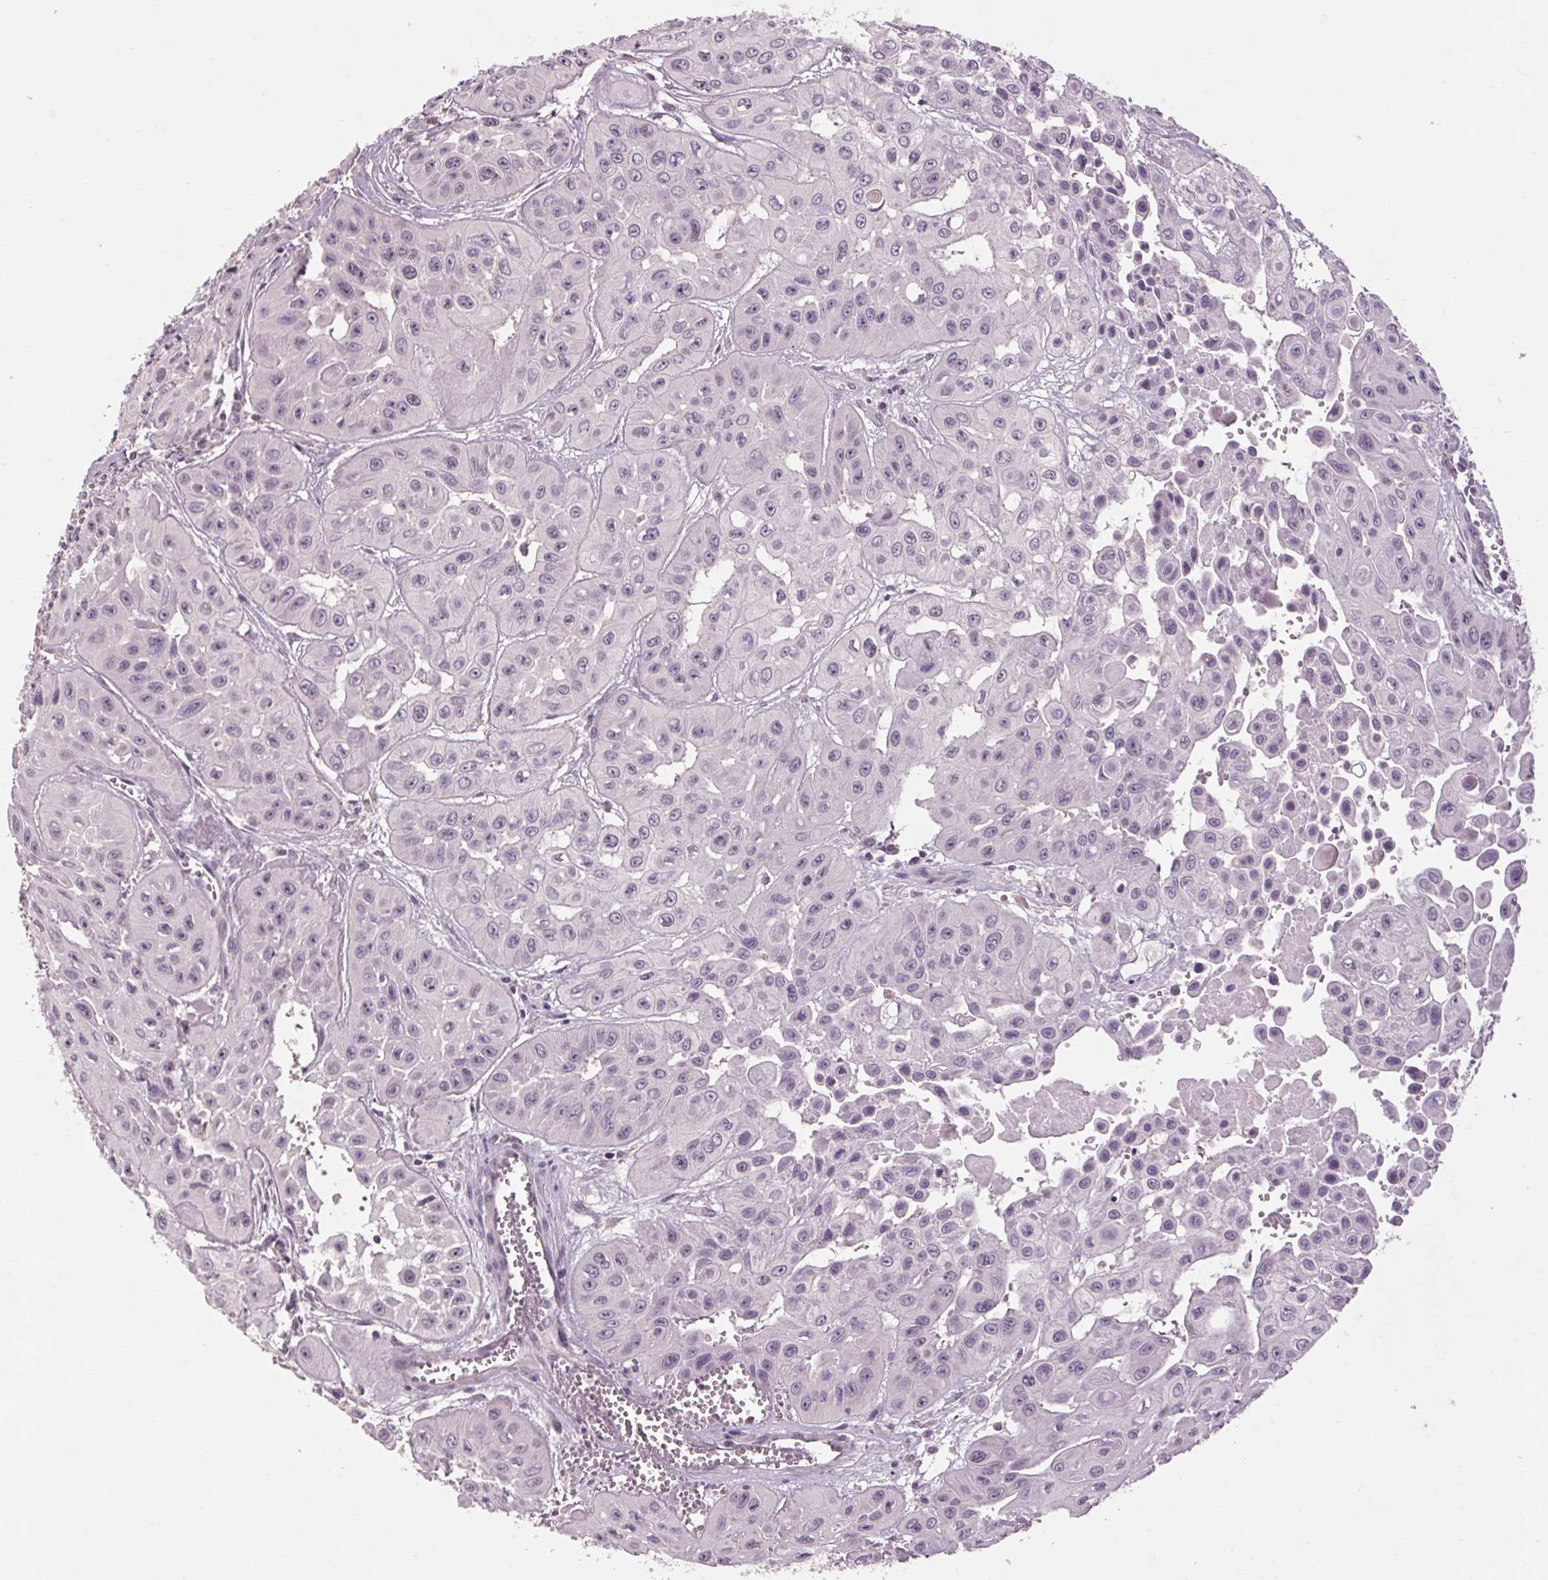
{"staining": {"intensity": "negative", "quantity": "none", "location": "none"}, "tissue": "head and neck cancer", "cell_type": "Tumor cells", "image_type": "cancer", "snomed": [{"axis": "morphology", "description": "Adenocarcinoma, NOS"}, {"axis": "topography", "description": "Head-Neck"}], "caption": "Tumor cells are negative for protein expression in human head and neck cancer. (DAB IHC with hematoxylin counter stain).", "gene": "POMC", "patient": {"sex": "male", "age": 73}}